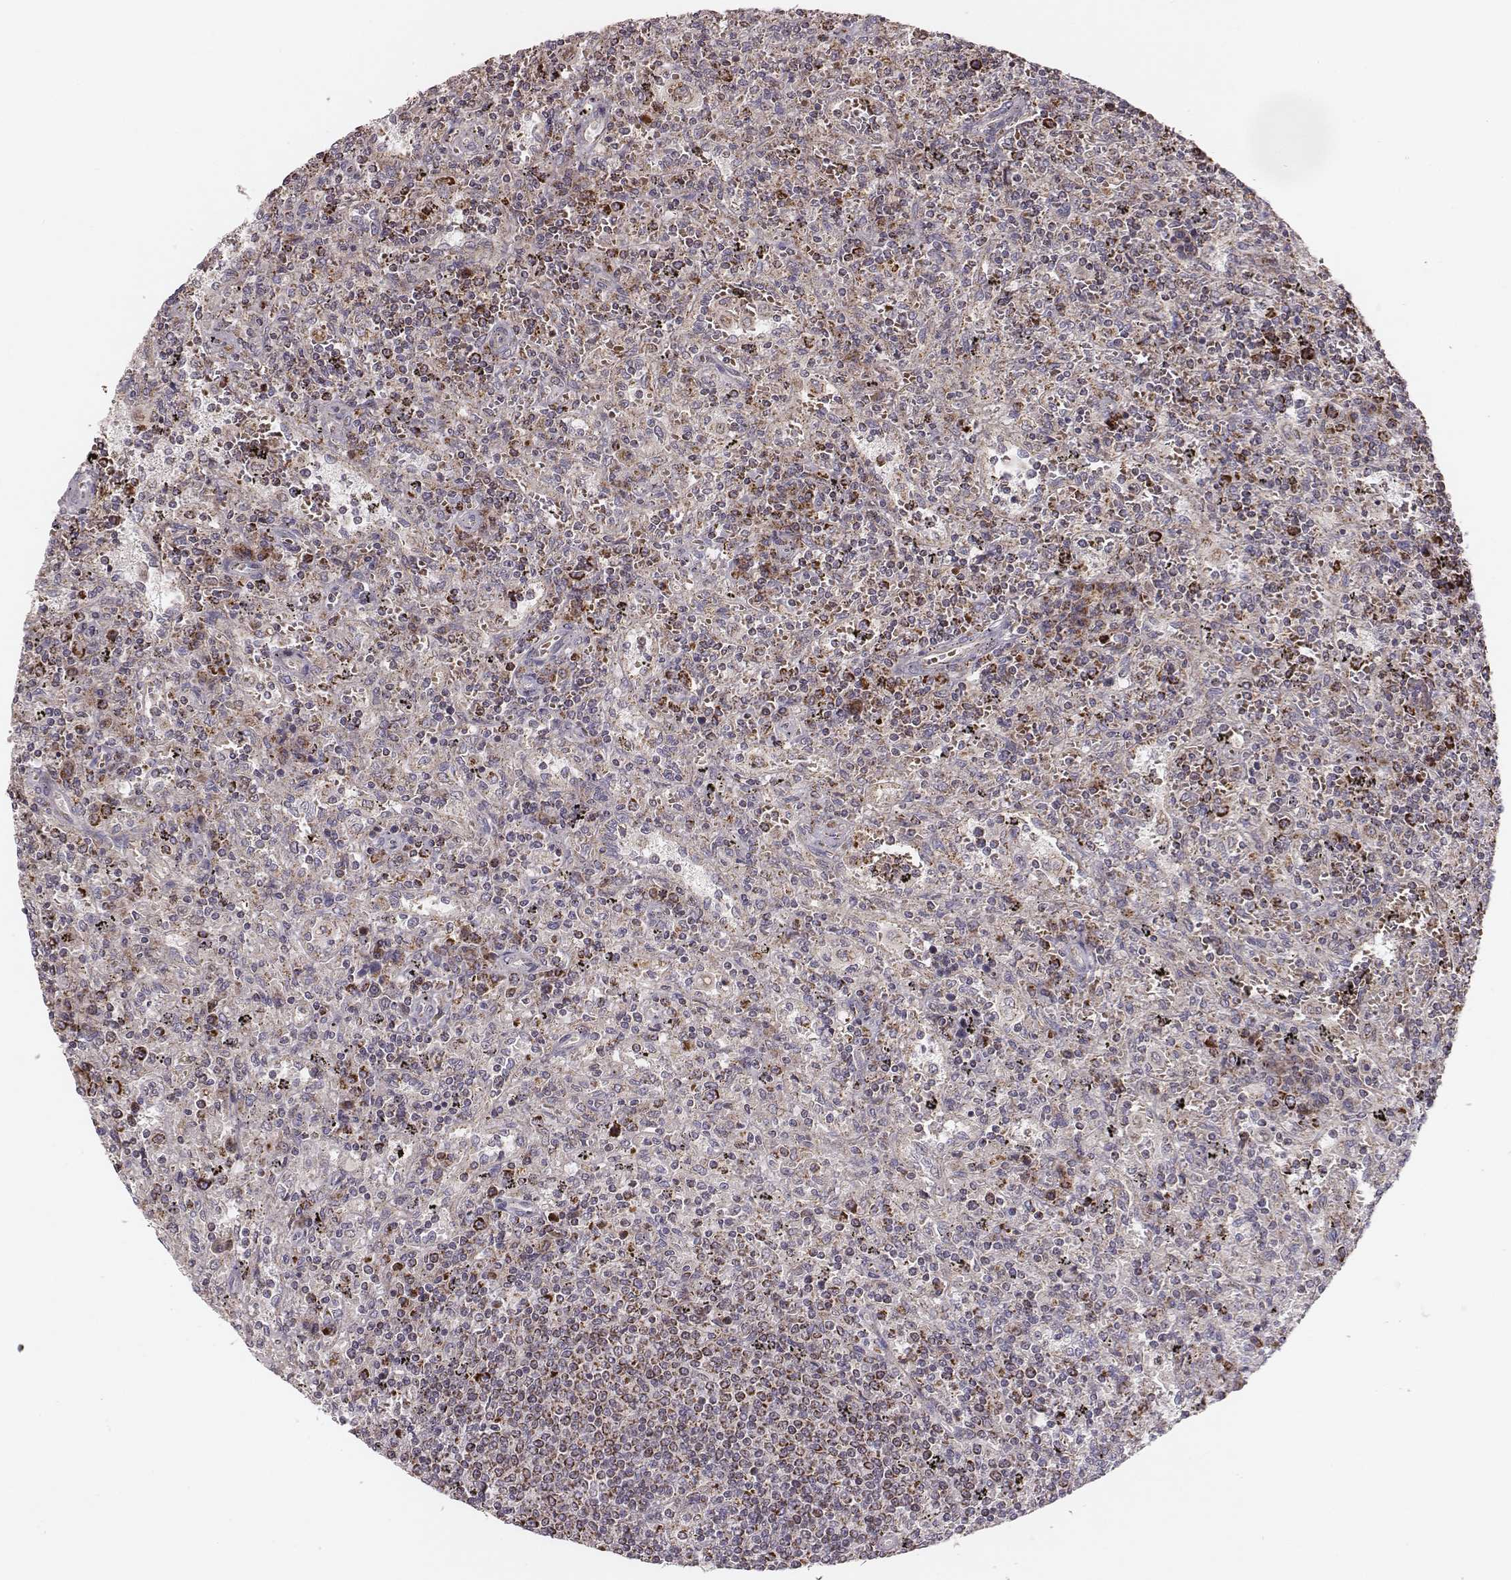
{"staining": {"intensity": "strong", "quantity": ">75%", "location": "cytoplasmic/membranous"}, "tissue": "lymphoma", "cell_type": "Tumor cells", "image_type": "cancer", "snomed": [{"axis": "morphology", "description": "Malignant lymphoma, non-Hodgkin's type, Low grade"}, {"axis": "topography", "description": "Spleen"}], "caption": "Lymphoma stained with immunohistochemistry (IHC) reveals strong cytoplasmic/membranous positivity in about >75% of tumor cells. (DAB (3,3'-diaminobenzidine) IHC, brown staining for protein, blue staining for nuclei).", "gene": "TUFM", "patient": {"sex": "male", "age": 62}}